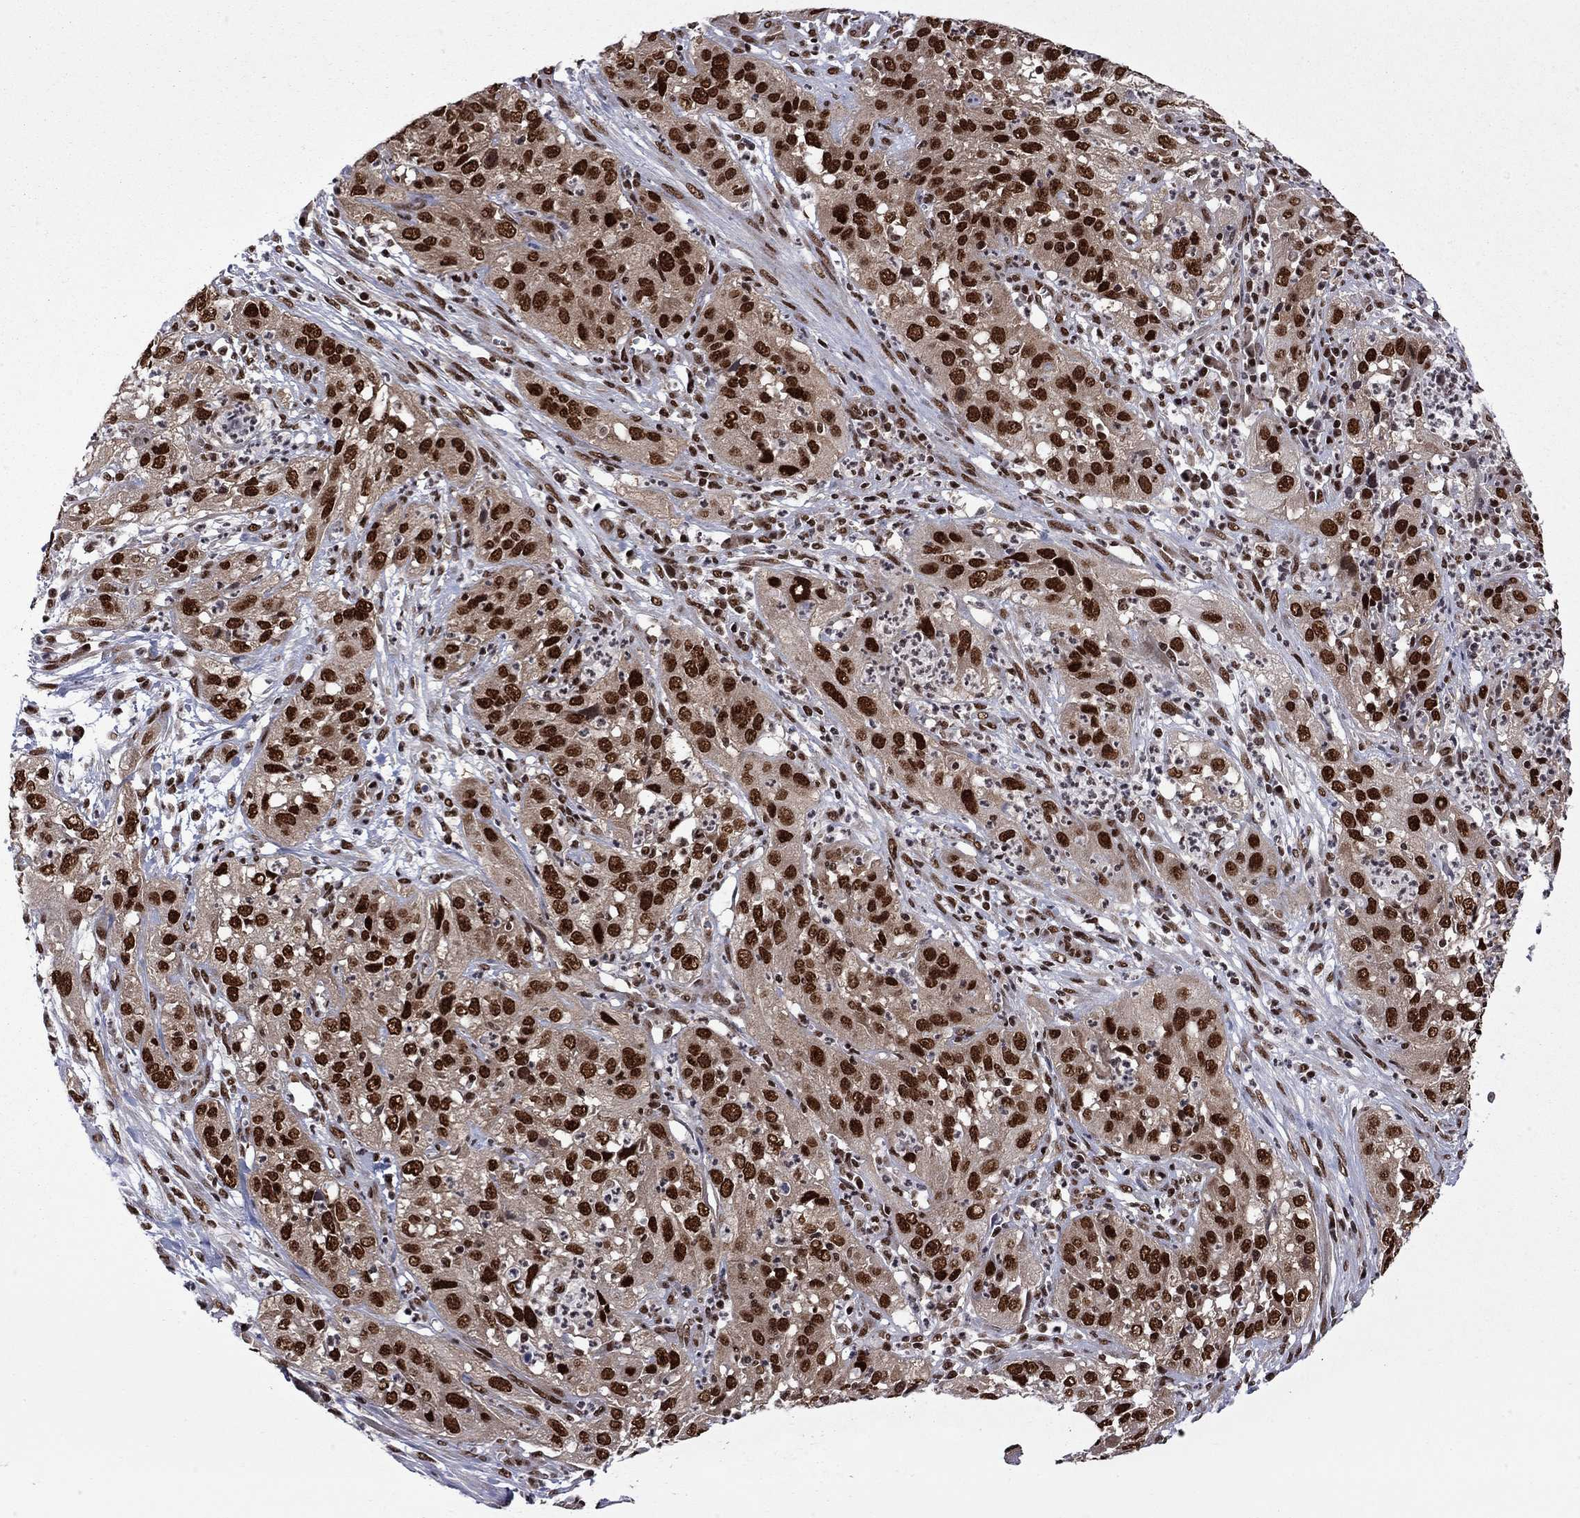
{"staining": {"intensity": "strong", "quantity": ">75%", "location": "nuclear"}, "tissue": "cervical cancer", "cell_type": "Tumor cells", "image_type": "cancer", "snomed": [{"axis": "morphology", "description": "Squamous cell carcinoma, NOS"}, {"axis": "topography", "description": "Cervix"}], "caption": "Protein staining by immunohistochemistry (IHC) exhibits strong nuclear expression in approximately >75% of tumor cells in cervical cancer (squamous cell carcinoma). (brown staining indicates protein expression, while blue staining denotes nuclei).", "gene": "MED25", "patient": {"sex": "female", "age": 32}}